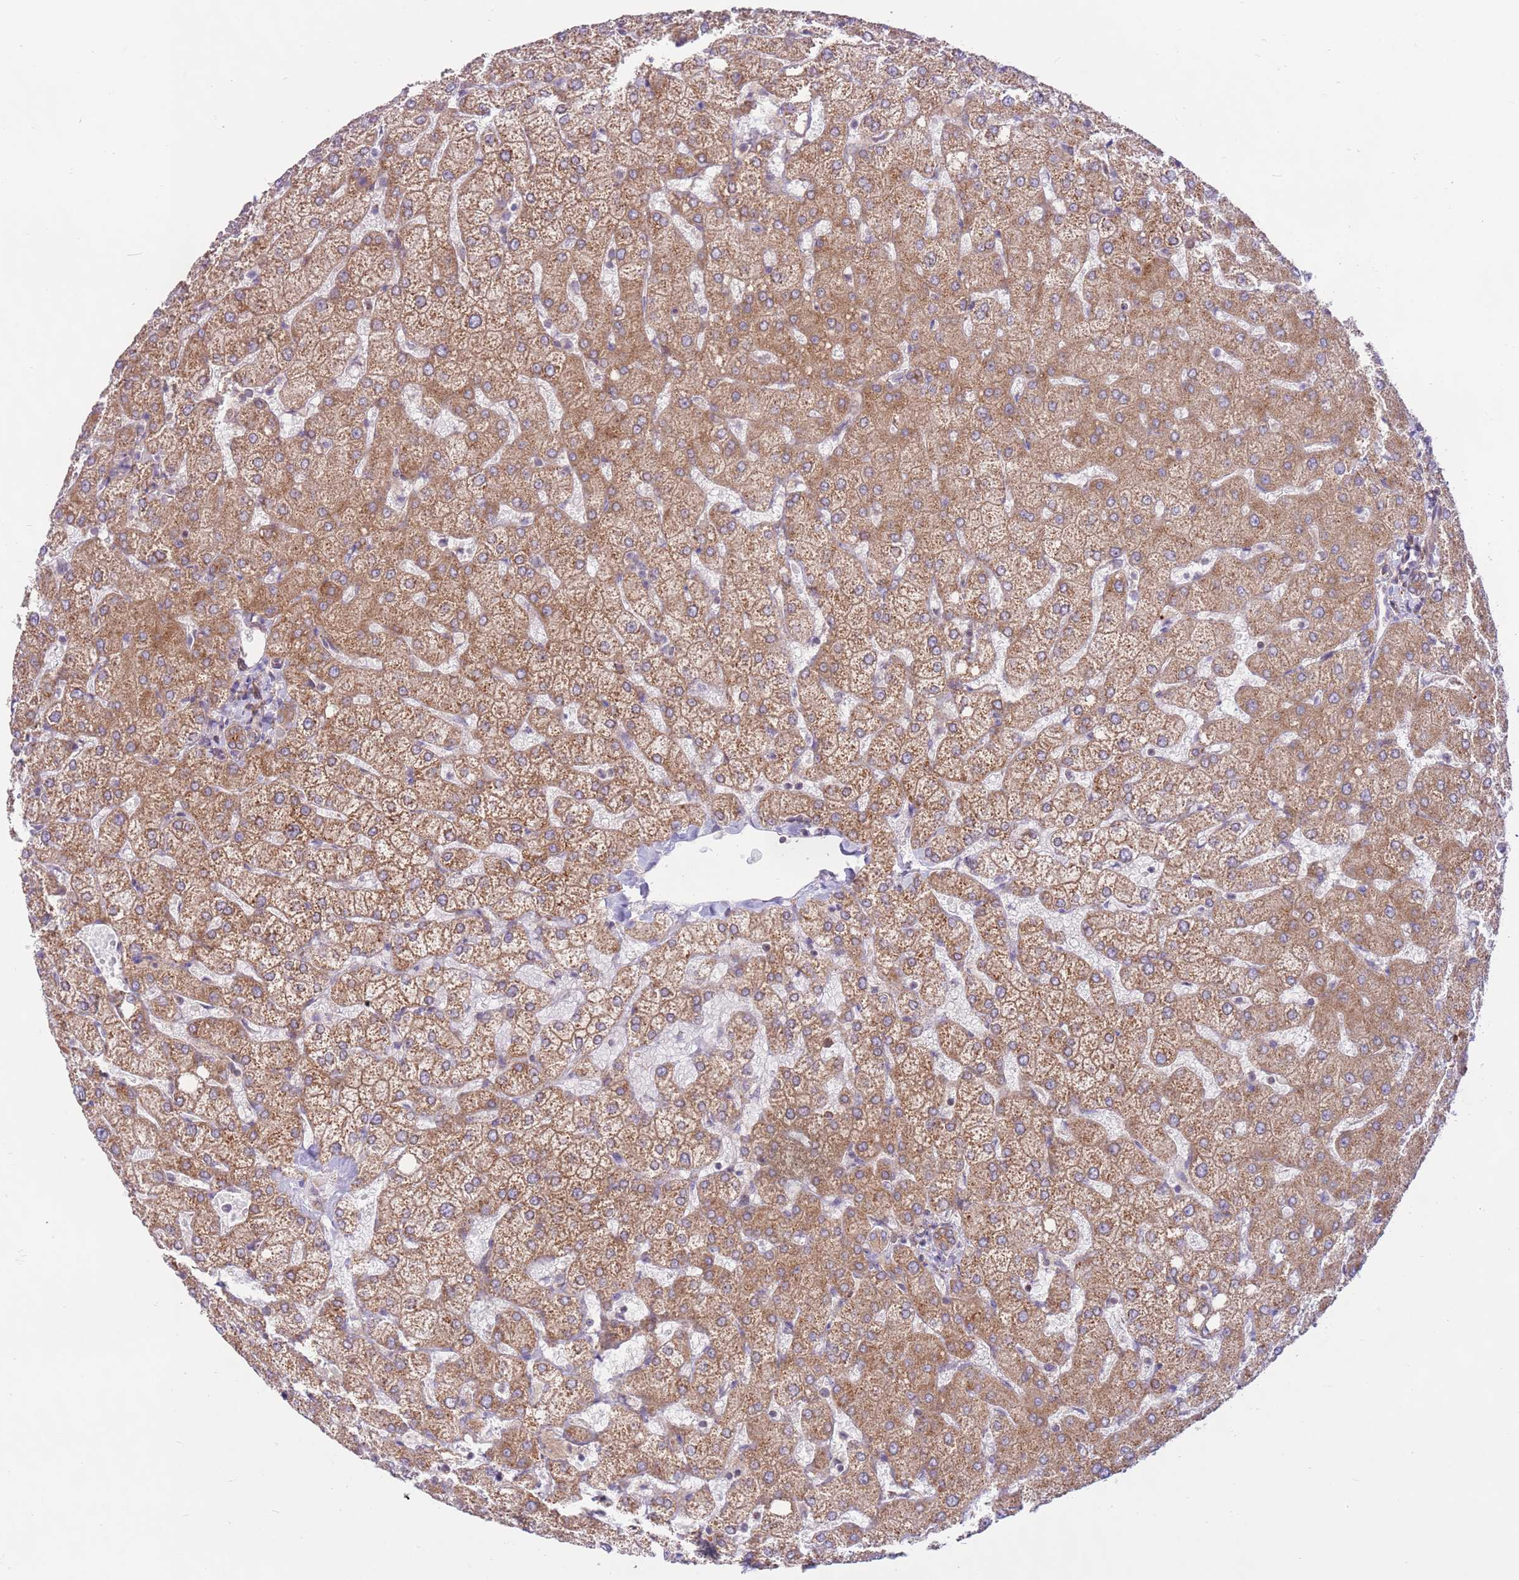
{"staining": {"intensity": "moderate", "quantity": ">75%", "location": "cytoplasmic/membranous"}, "tissue": "liver", "cell_type": "Cholangiocytes", "image_type": "normal", "snomed": [{"axis": "morphology", "description": "Normal tissue, NOS"}, {"axis": "topography", "description": "Liver"}], "caption": "A brown stain shows moderate cytoplasmic/membranous staining of a protein in cholangiocytes of benign human liver.", "gene": "DDX19B", "patient": {"sex": "female", "age": 54}}